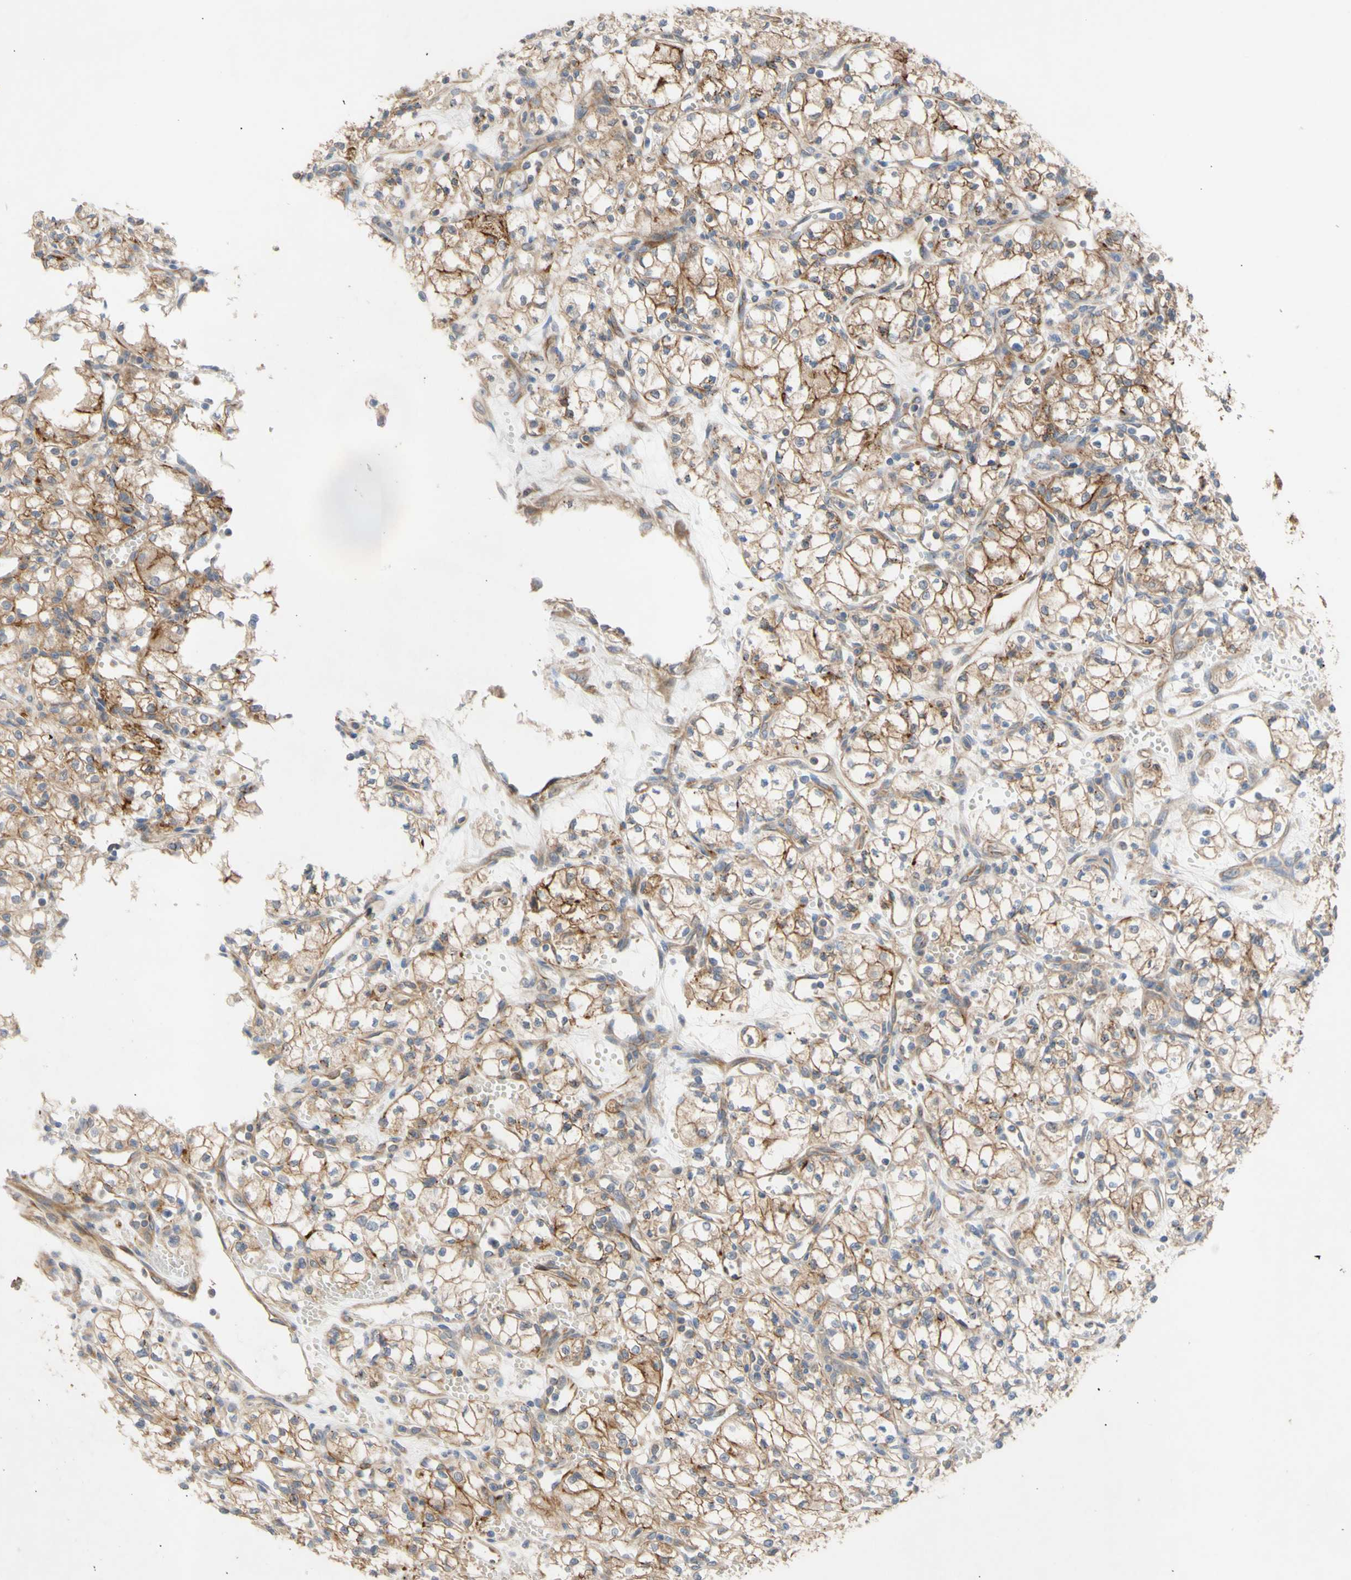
{"staining": {"intensity": "moderate", "quantity": ">75%", "location": "cytoplasmic/membranous"}, "tissue": "renal cancer", "cell_type": "Tumor cells", "image_type": "cancer", "snomed": [{"axis": "morphology", "description": "Normal tissue, NOS"}, {"axis": "morphology", "description": "Adenocarcinoma, NOS"}, {"axis": "topography", "description": "Kidney"}], "caption": "Immunohistochemical staining of renal cancer shows medium levels of moderate cytoplasmic/membranous protein staining in approximately >75% of tumor cells.", "gene": "EIF2S3", "patient": {"sex": "male", "age": 59}}